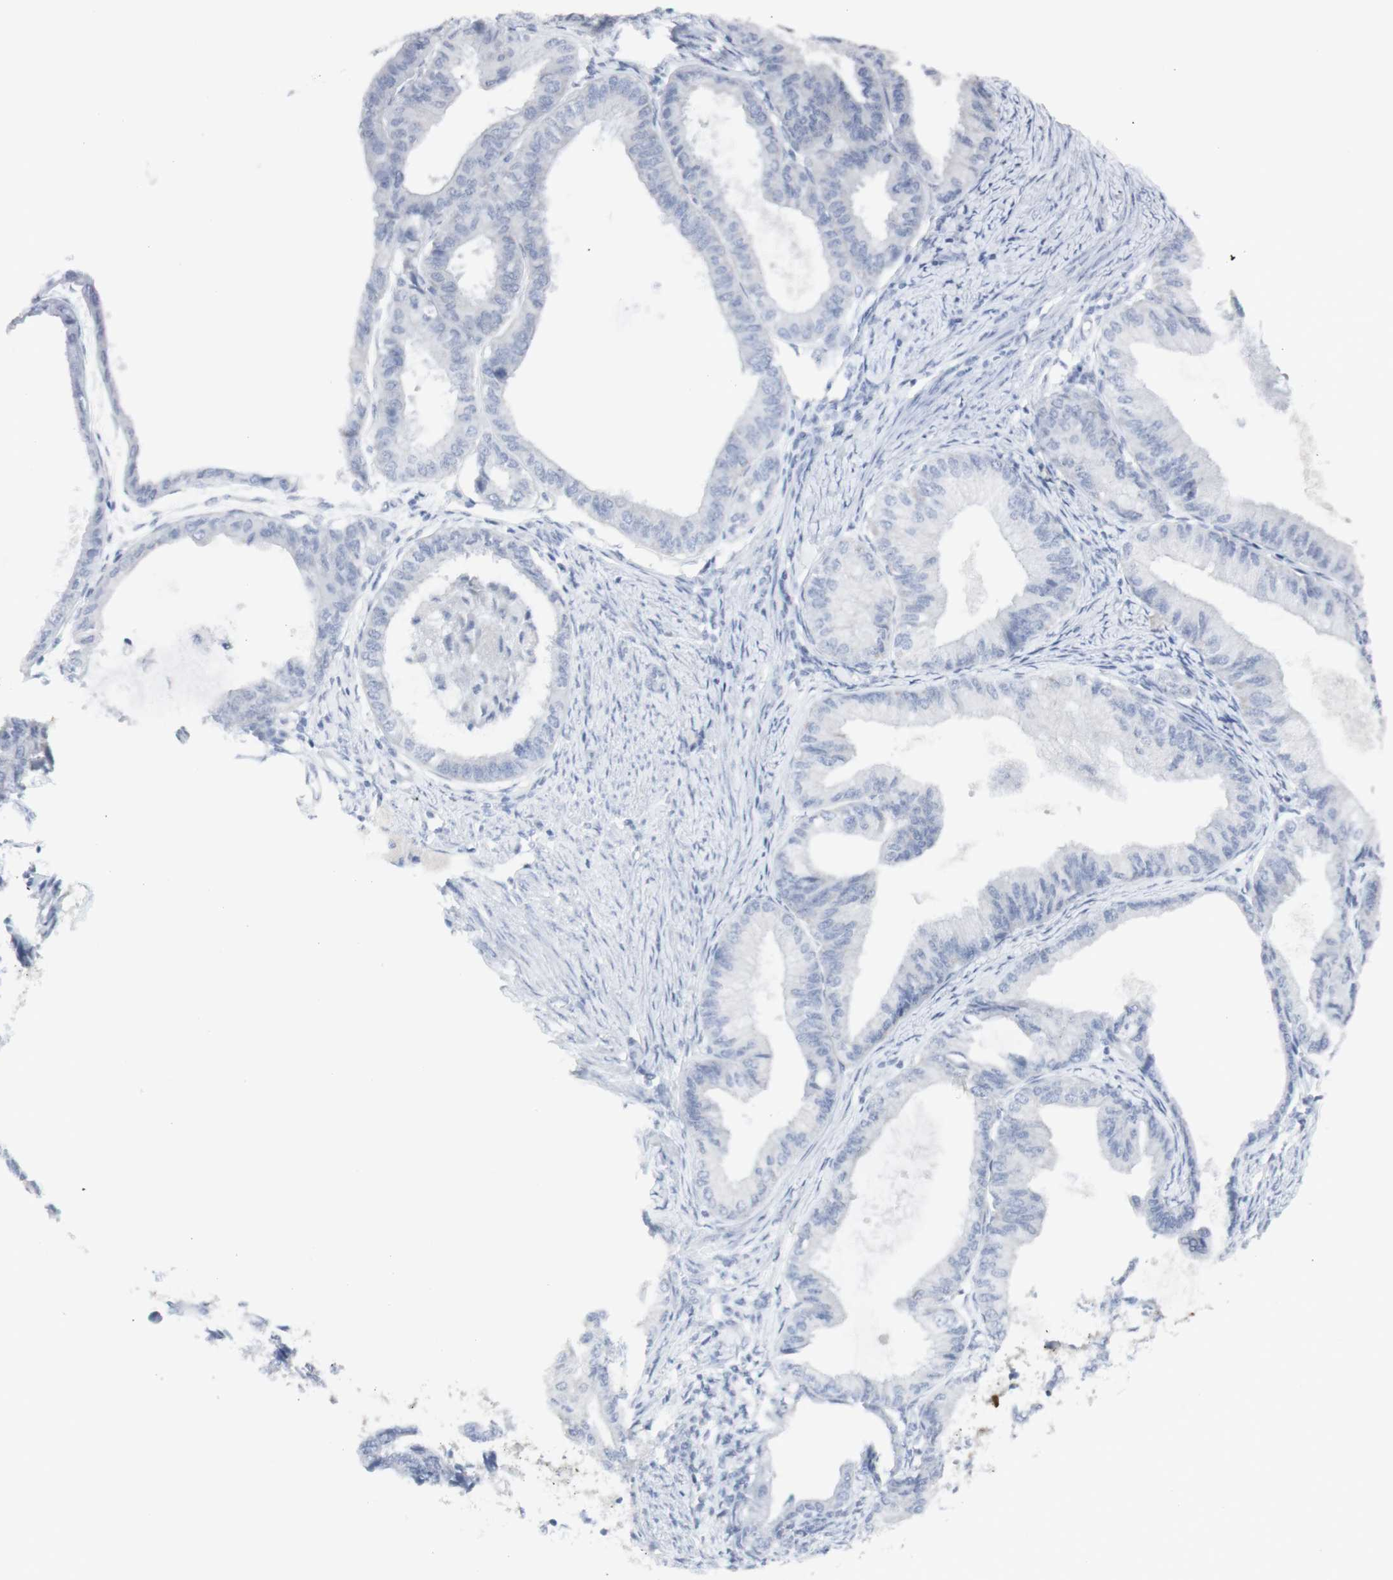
{"staining": {"intensity": "negative", "quantity": "none", "location": "none"}, "tissue": "endometrial cancer", "cell_type": "Tumor cells", "image_type": "cancer", "snomed": [{"axis": "morphology", "description": "Adenocarcinoma, NOS"}, {"axis": "topography", "description": "Endometrium"}], "caption": "This is a image of immunohistochemistry (IHC) staining of endometrial cancer (adenocarcinoma), which shows no expression in tumor cells.", "gene": "ENSG00000198211", "patient": {"sex": "female", "age": 86}}